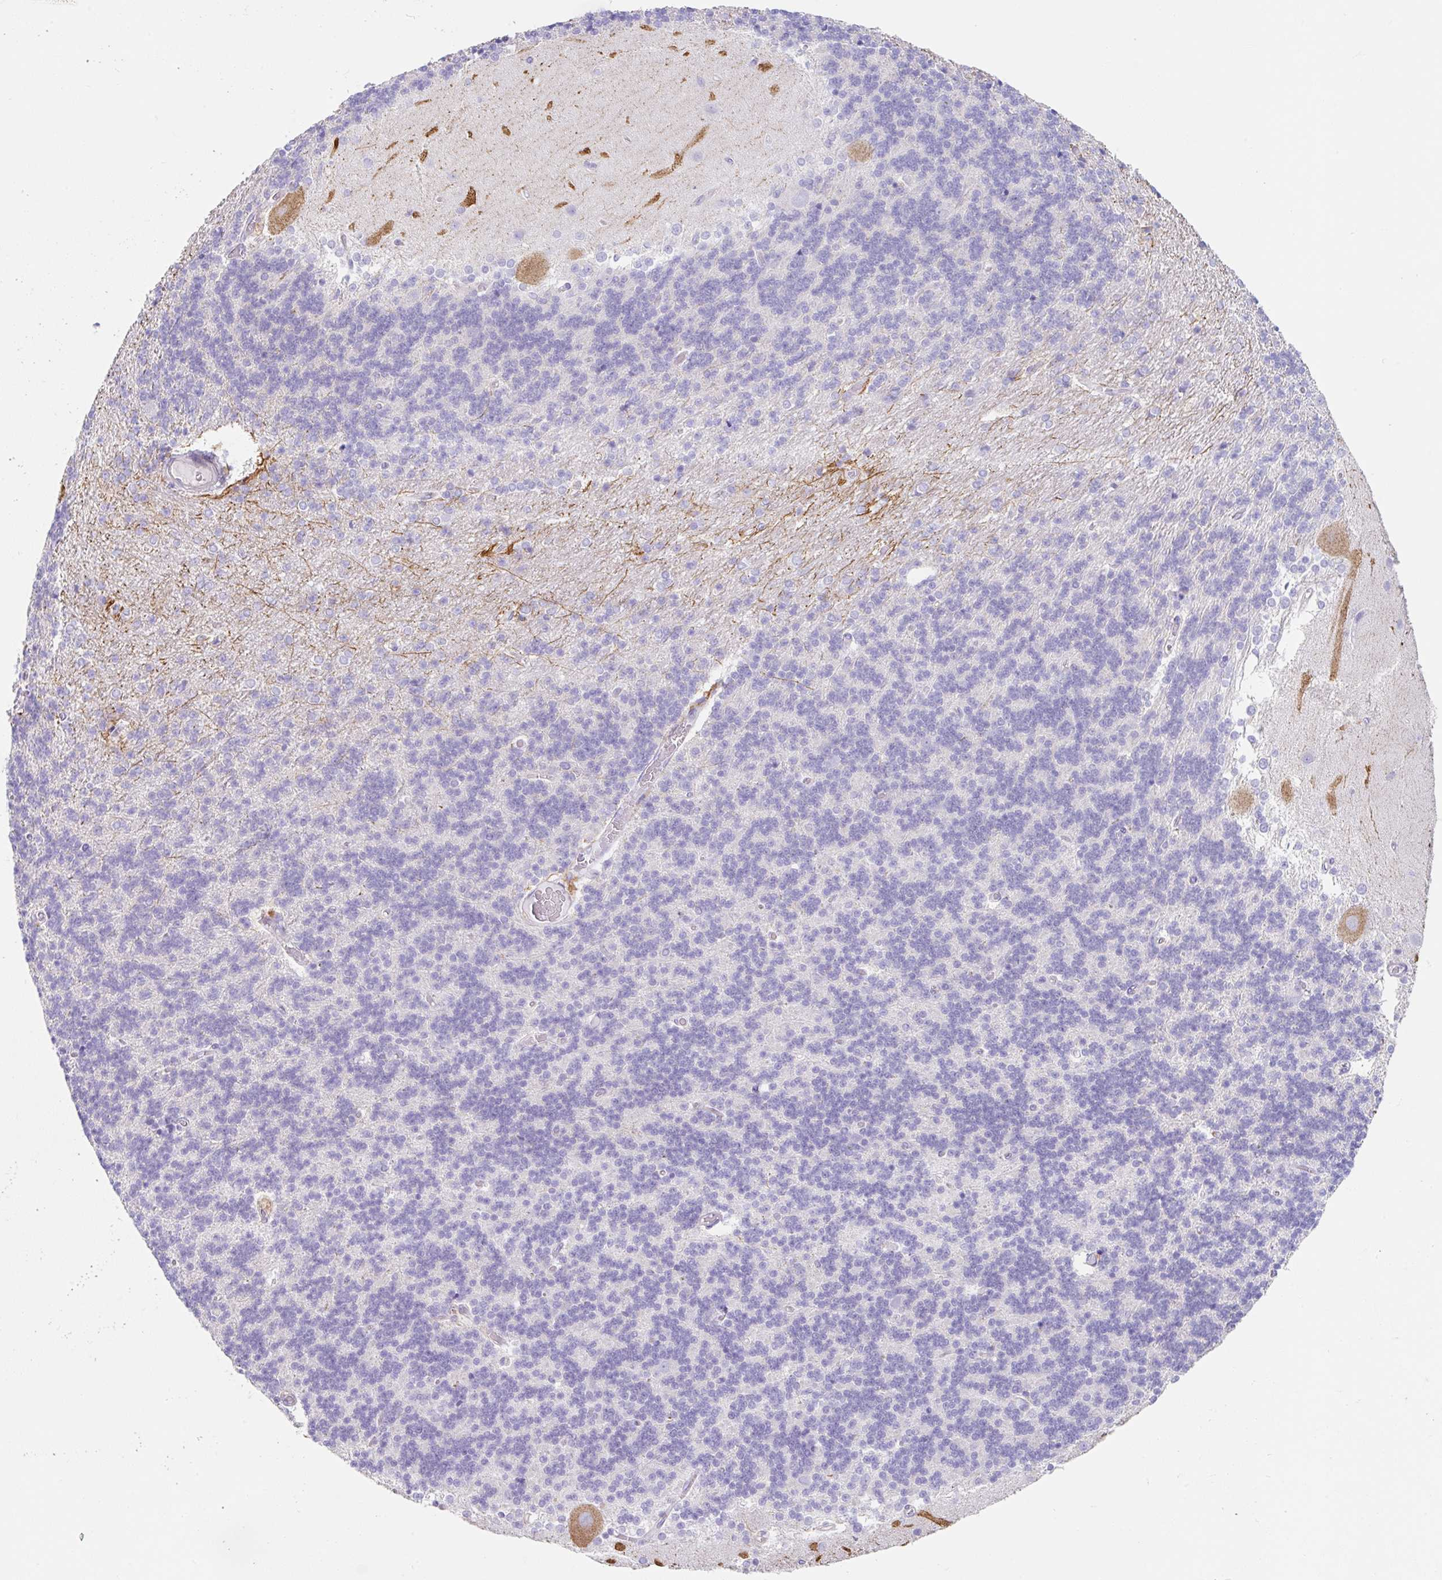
{"staining": {"intensity": "negative", "quantity": "none", "location": "none"}, "tissue": "cerebellum", "cell_type": "Cells in granular layer", "image_type": "normal", "snomed": [{"axis": "morphology", "description": "Normal tissue, NOS"}, {"axis": "topography", "description": "Cerebellum"}], "caption": "Immunohistochemical staining of benign cerebellum shows no significant positivity in cells in granular layer. The staining is performed using DAB brown chromogen with nuclei counter-stained in using hematoxylin.", "gene": "DKK4", "patient": {"sex": "female", "age": 54}}